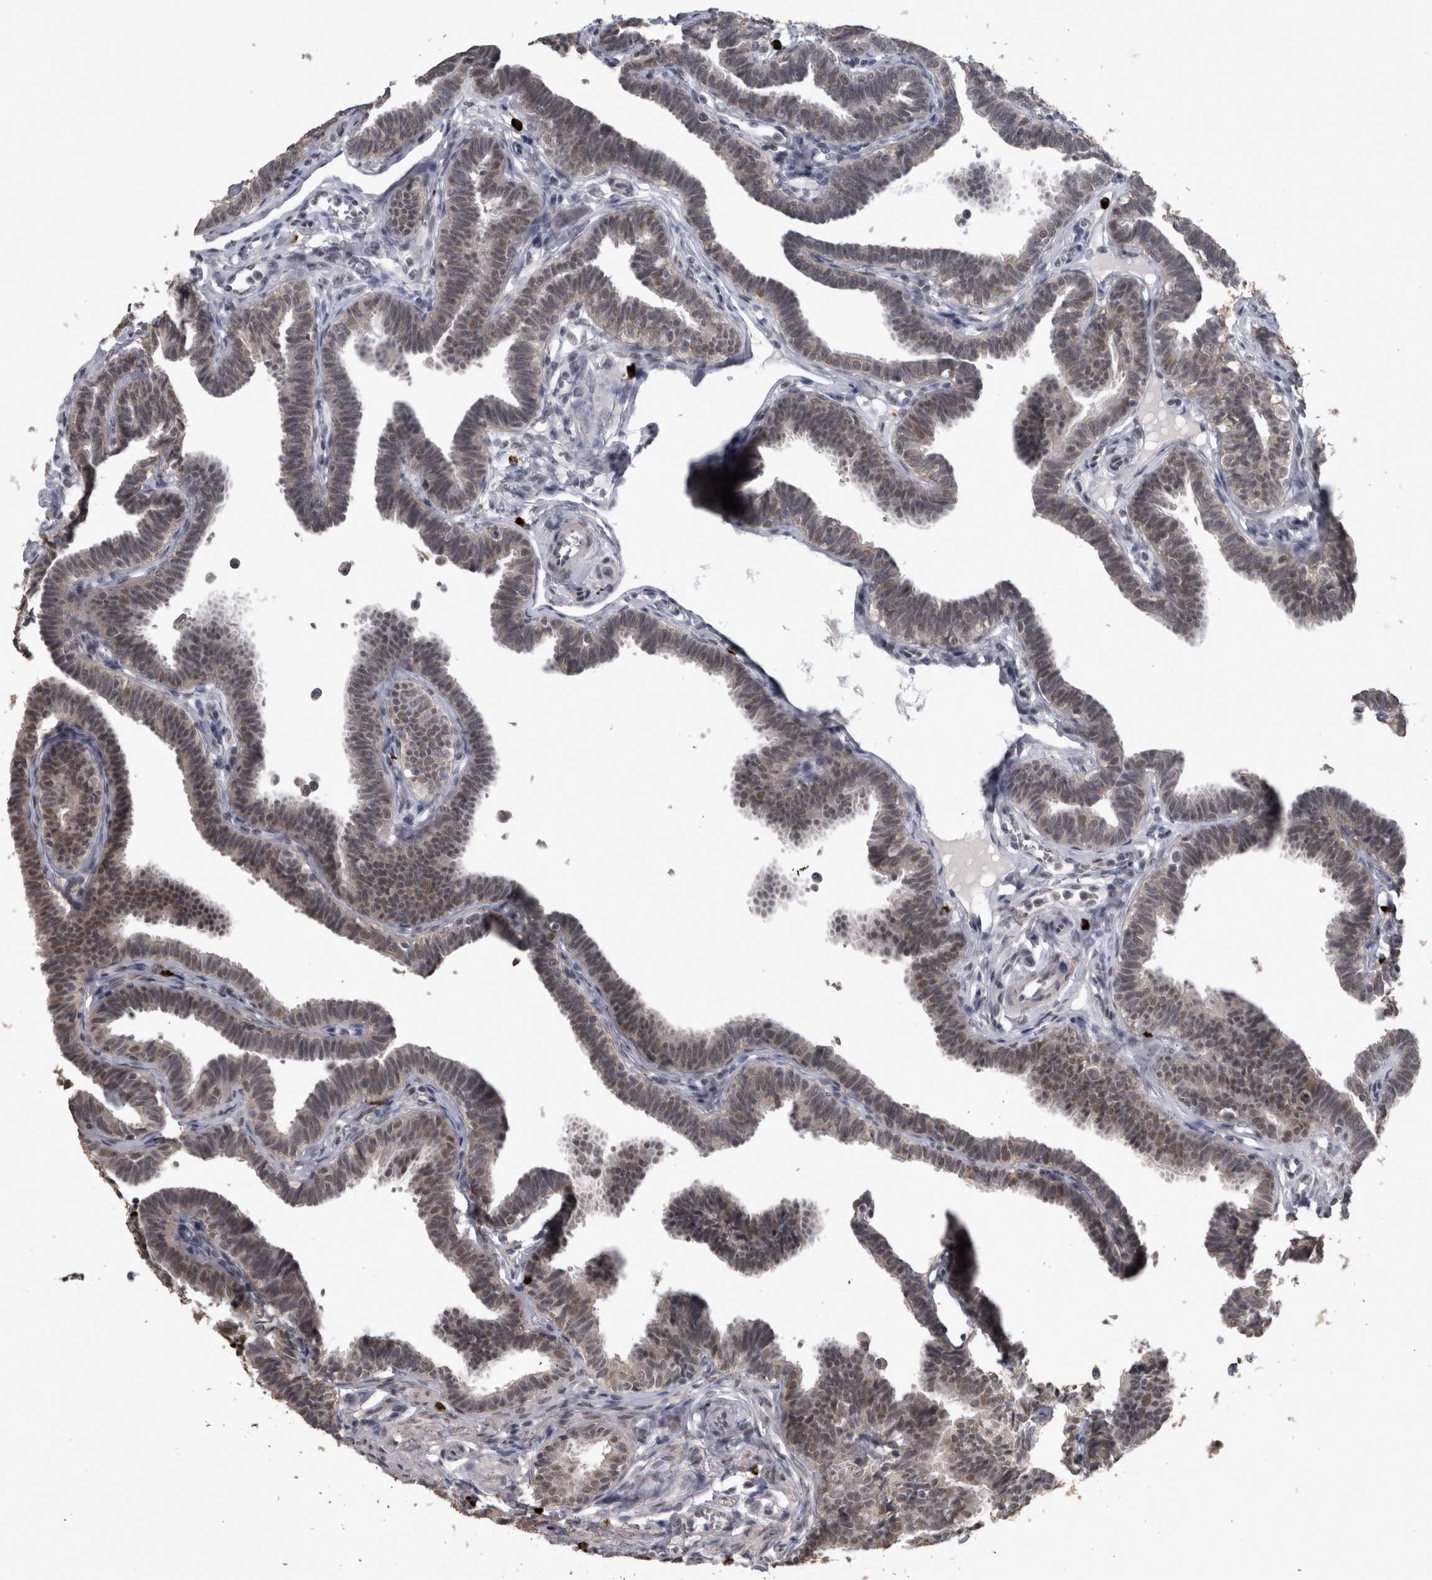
{"staining": {"intensity": "weak", "quantity": "25%-75%", "location": "nuclear"}, "tissue": "fallopian tube", "cell_type": "Glandular cells", "image_type": "normal", "snomed": [{"axis": "morphology", "description": "Normal tissue, NOS"}, {"axis": "topography", "description": "Fallopian tube"}, {"axis": "topography", "description": "Ovary"}], "caption": "Fallopian tube stained with immunohistochemistry displays weak nuclear expression in approximately 25%-75% of glandular cells.", "gene": "PEBP4", "patient": {"sex": "female", "age": 23}}